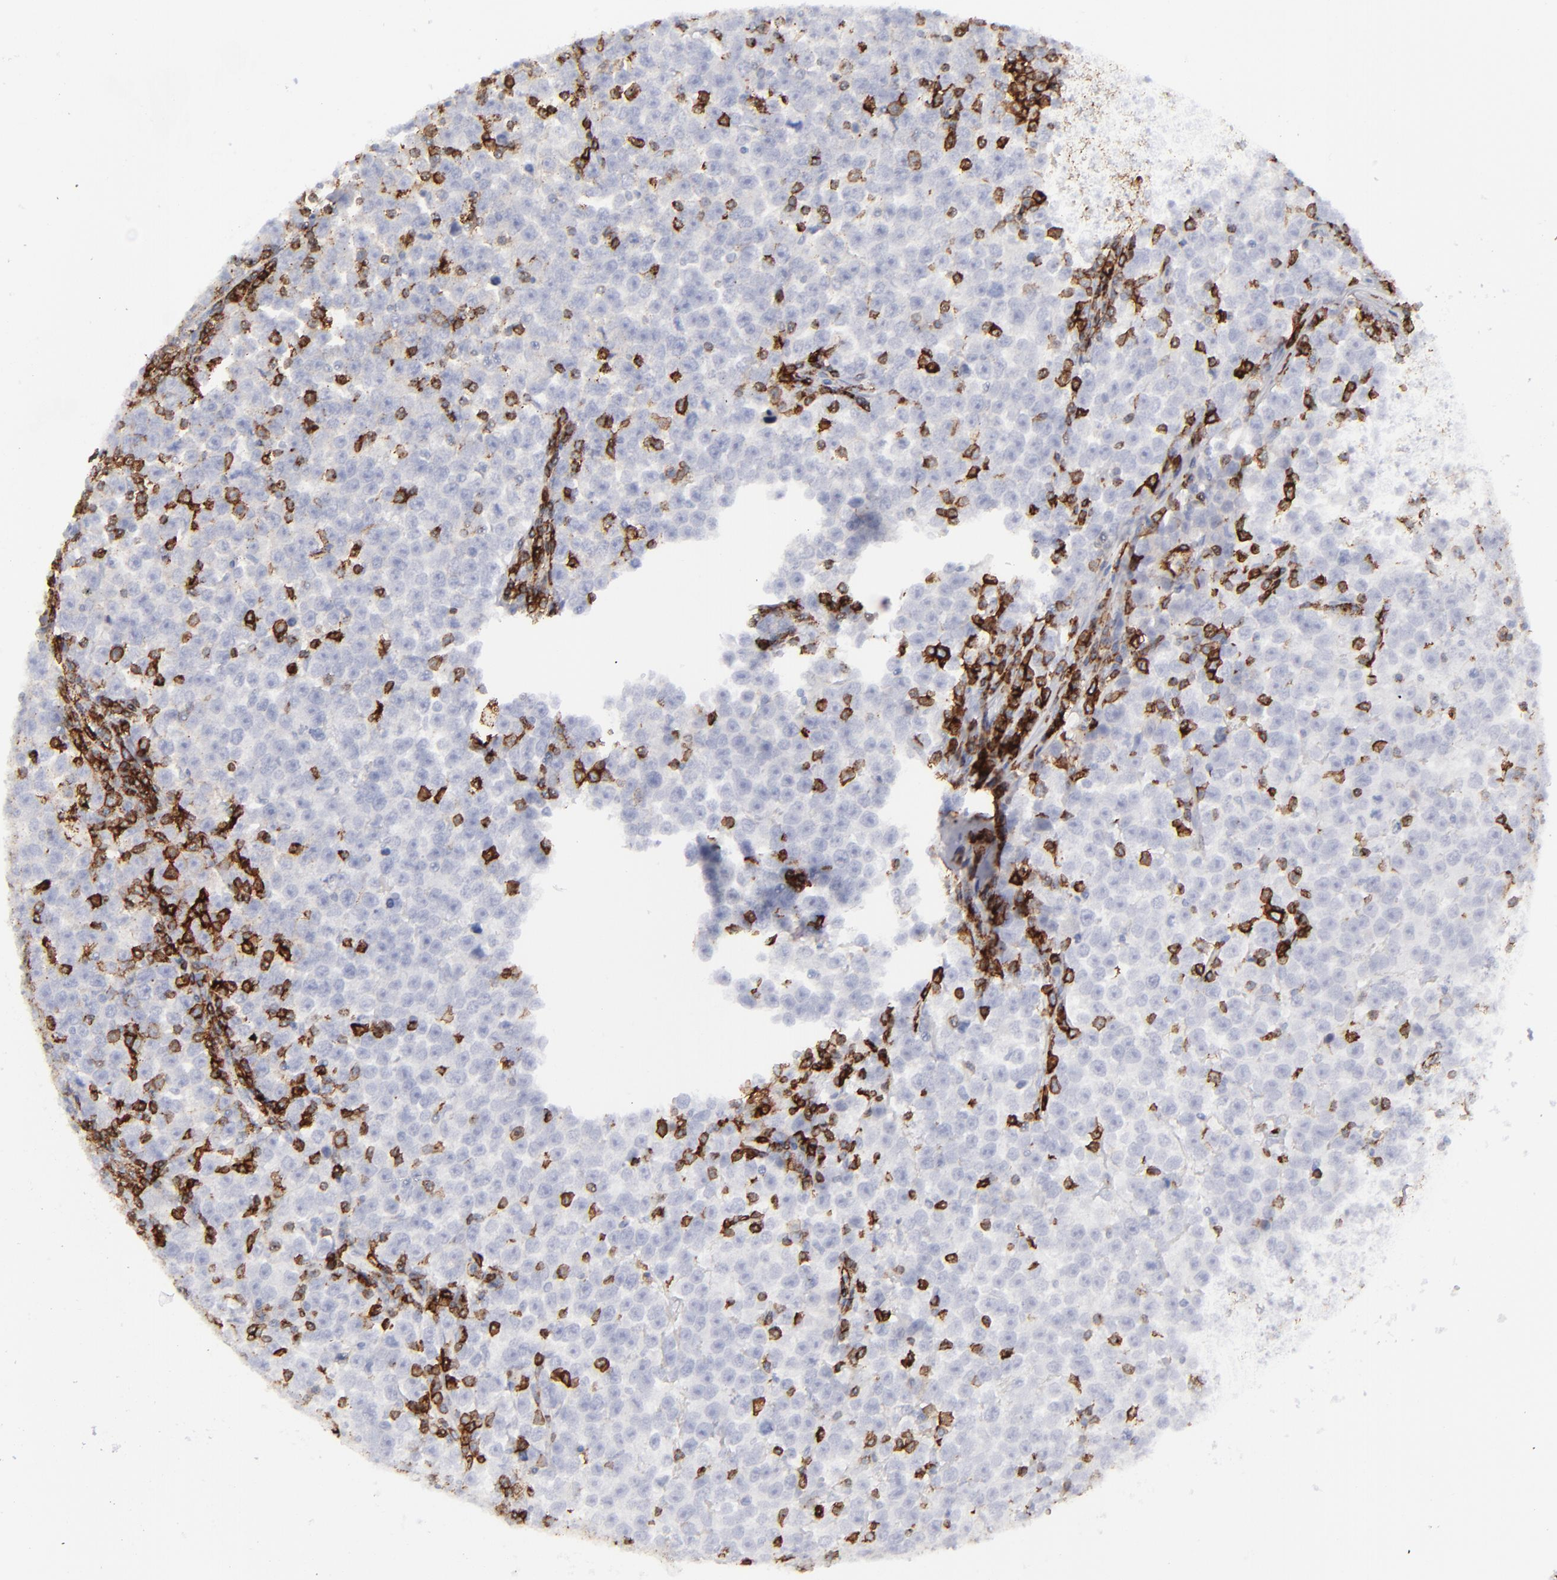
{"staining": {"intensity": "negative", "quantity": "none", "location": "none"}, "tissue": "testis cancer", "cell_type": "Tumor cells", "image_type": "cancer", "snomed": [{"axis": "morphology", "description": "Seminoma, NOS"}, {"axis": "topography", "description": "Testis"}], "caption": "Tumor cells are negative for brown protein staining in testis cancer (seminoma).", "gene": "CD27", "patient": {"sex": "male", "age": 43}}